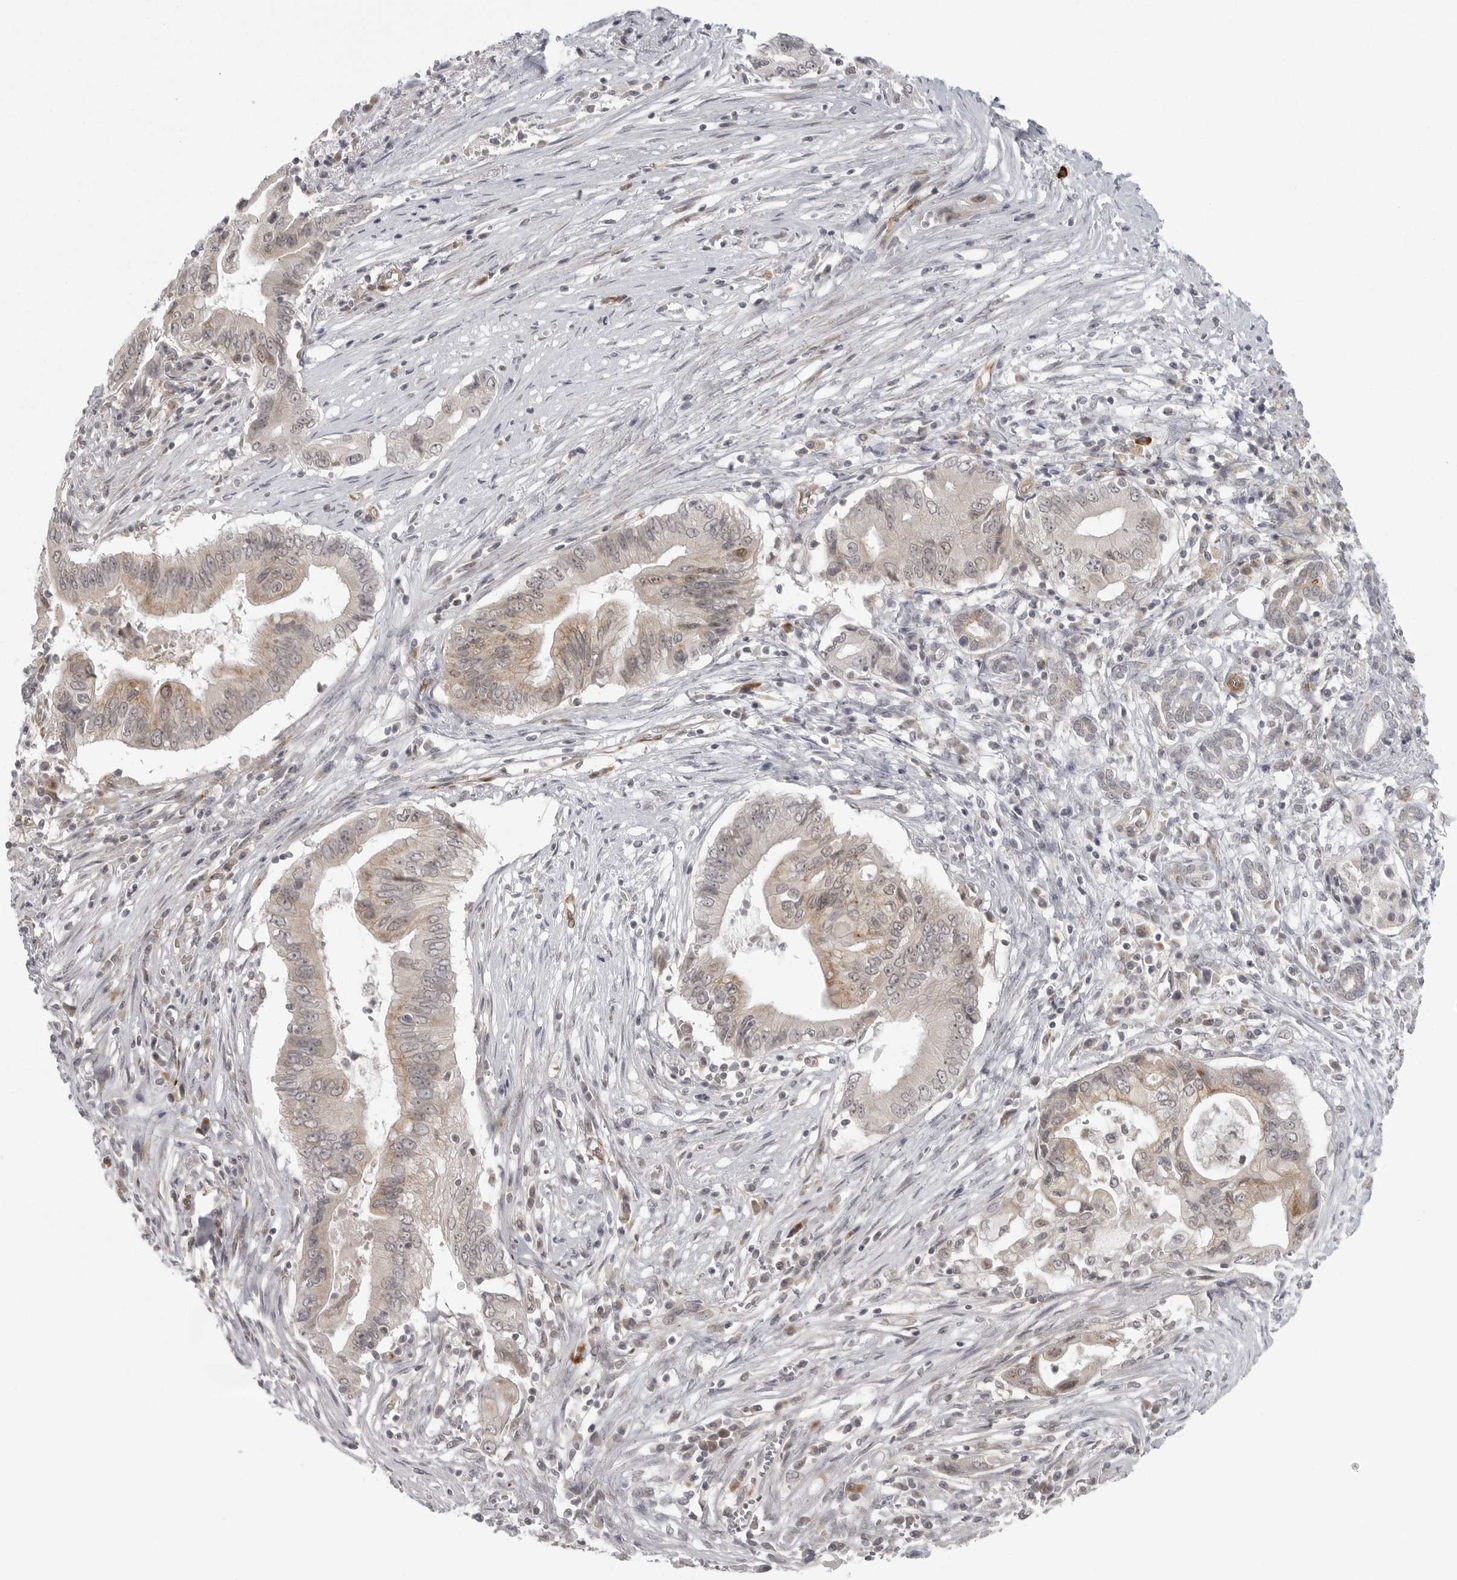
{"staining": {"intensity": "weak", "quantity": "25%-75%", "location": "cytoplasmic/membranous"}, "tissue": "pancreatic cancer", "cell_type": "Tumor cells", "image_type": "cancer", "snomed": [{"axis": "morphology", "description": "Adenocarcinoma, NOS"}, {"axis": "topography", "description": "Pancreas"}], "caption": "Brown immunohistochemical staining in human pancreatic cancer (adenocarcinoma) shows weak cytoplasmic/membranous staining in approximately 25%-75% of tumor cells. (DAB (3,3'-diaminobenzidine) = brown stain, brightfield microscopy at high magnification).", "gene": "TUT4", "patient": {"sex": "male", "age": 78}}